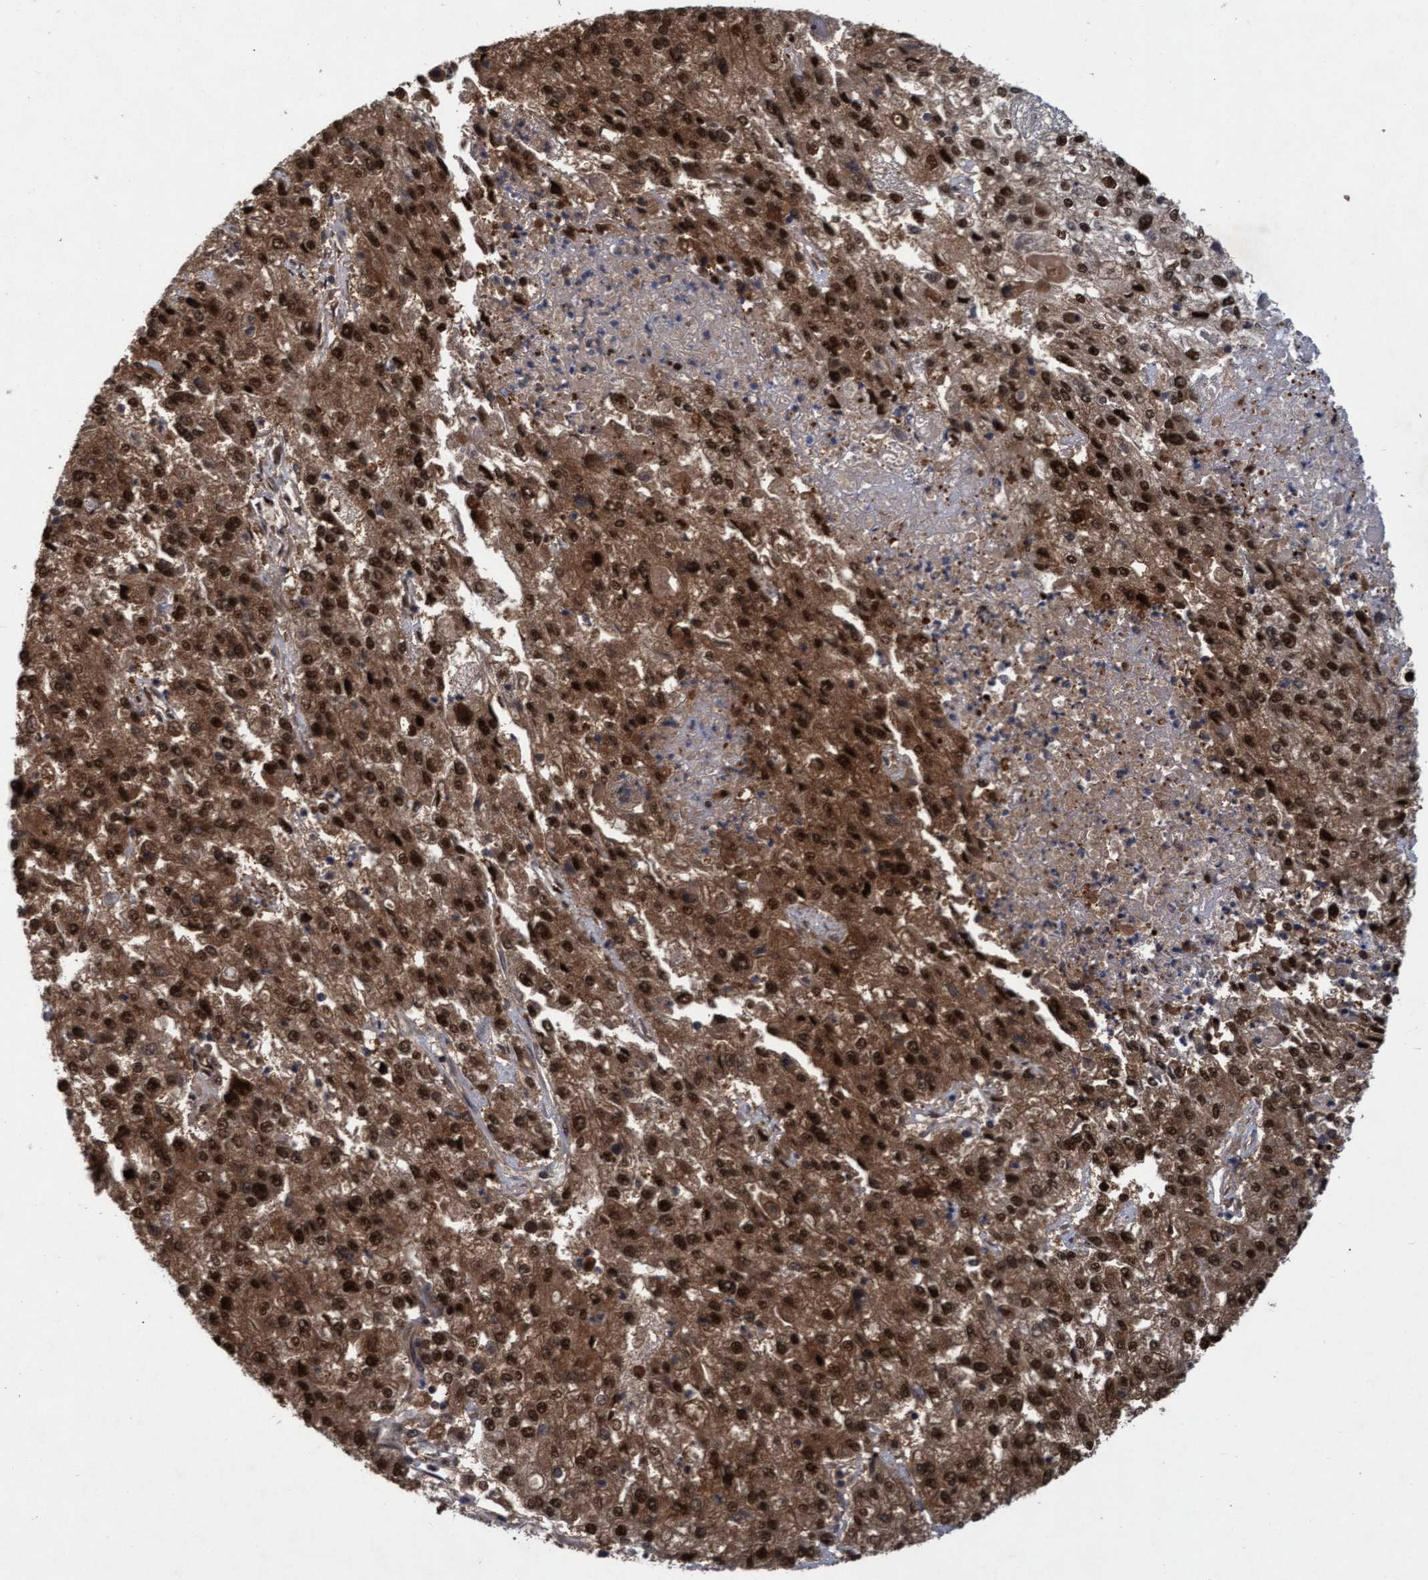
{"staining": {"intensity": "strong", "quantity": ">75%", "location": "cytoplasmic/membranous,nuclear"}, "tissue": "endometrial cancer", "cell_type": "Tumor cells", "image_type": "cancer", "snomed": [{"axis": "morphology", "description": "Adenocarcinoma, NOS"}, {"axis": "topography", "description": "Endometrium"}], "caption": "High-power microscopy captured an IHC image of endometrial adenocarcinoma, revealing strong cytoplasmic/membranous and nuclear expression in approximately >75% of tumor cells.", "gene": "PSMB6", "patient": {"sex": "female", "age": 49}}